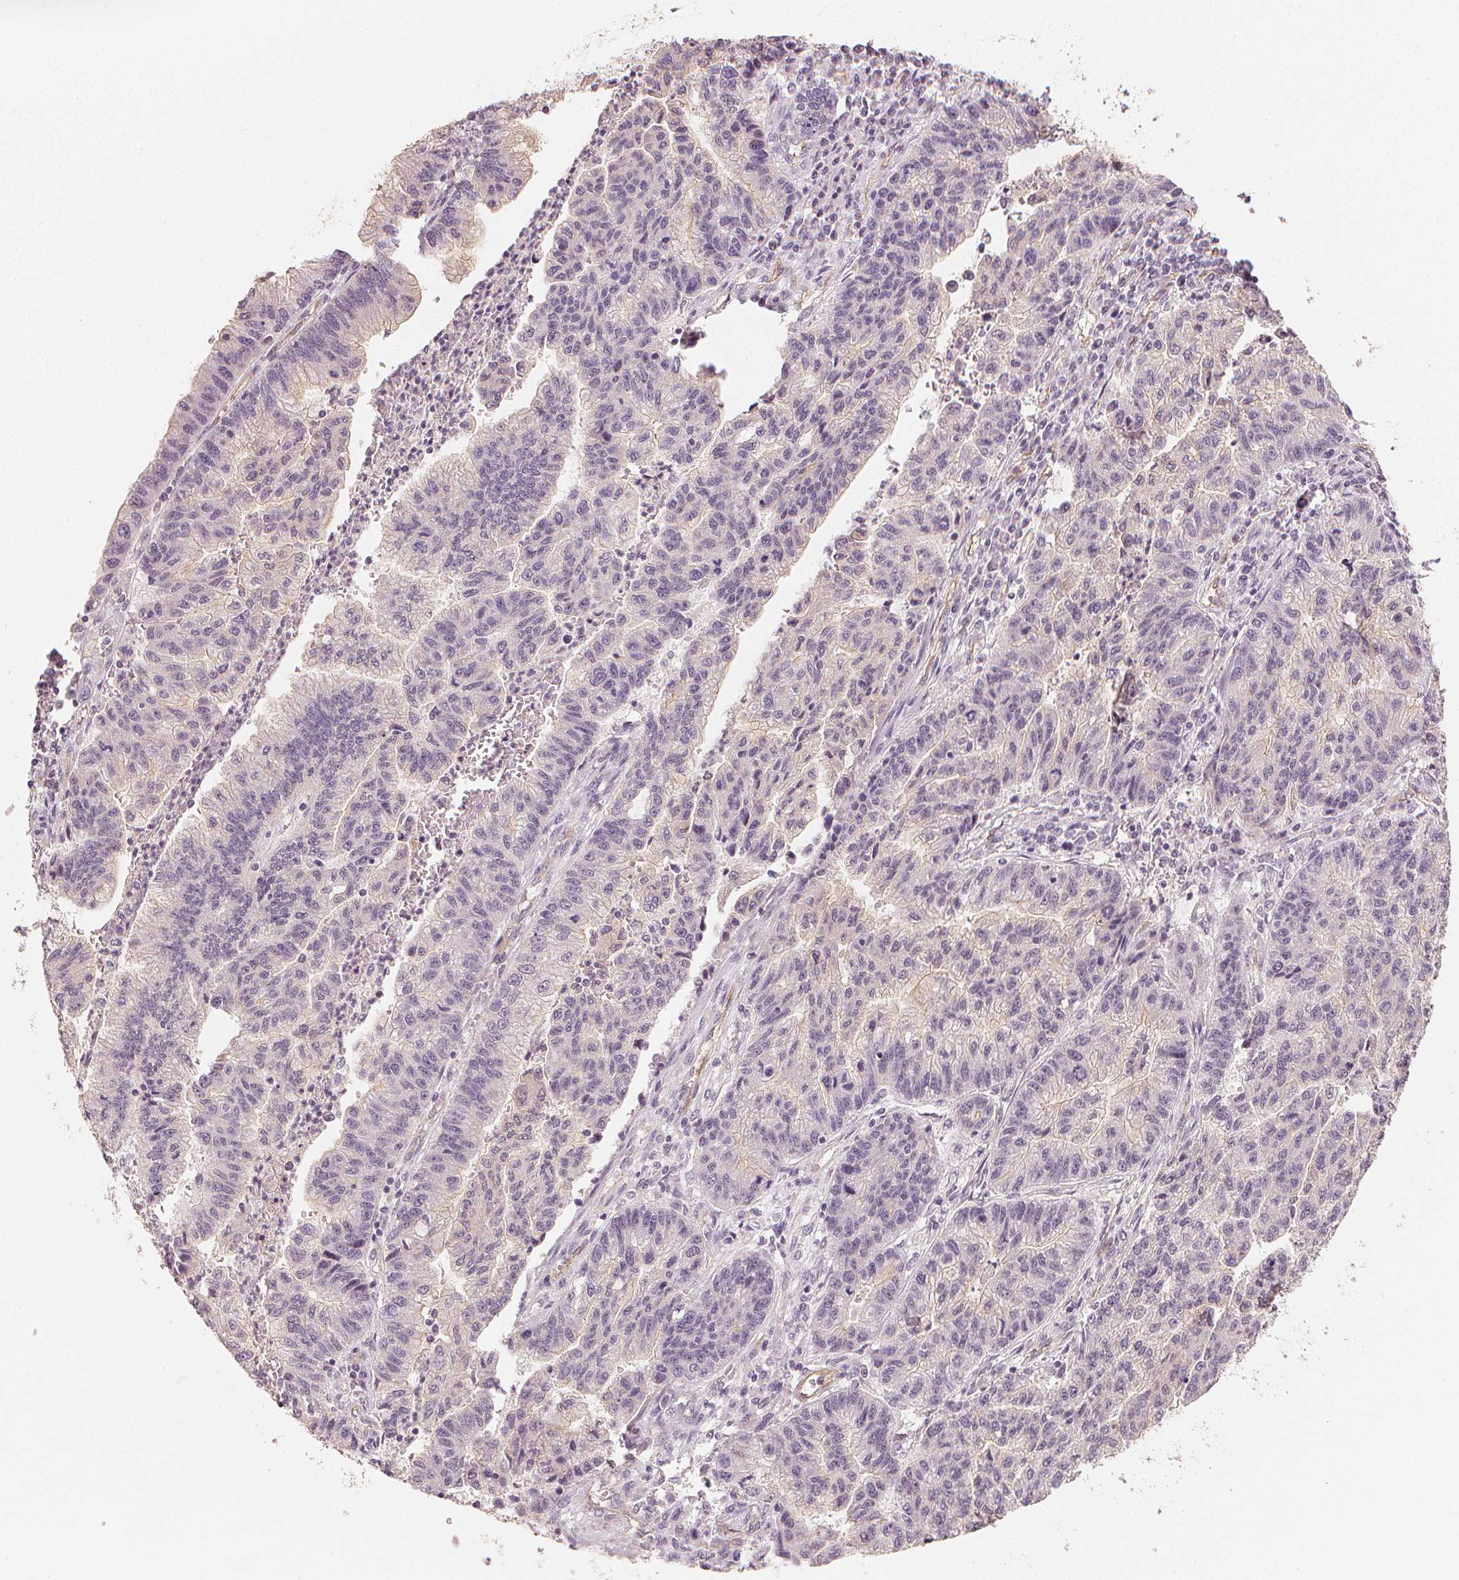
{"staining": {"intensity": "negative", "quantity": "none", "location": "none"}, "tissue": "stomach cancer", "cell_type": "Tumor cells", "image_type": "cancer", "snomed": [{"axis": "morphology", "description": "Adenocarcinoma, NOS"}, {"axis": "topography", "description": "Stomach"}], "caption": "DAB (3,3'-diaminobenzidine) immunohistochemical staining of stomach cancer exhibits no significant expression in tumor cells.", "gene": "CIB1", "patient": {"sex": "male", "age": 83}}